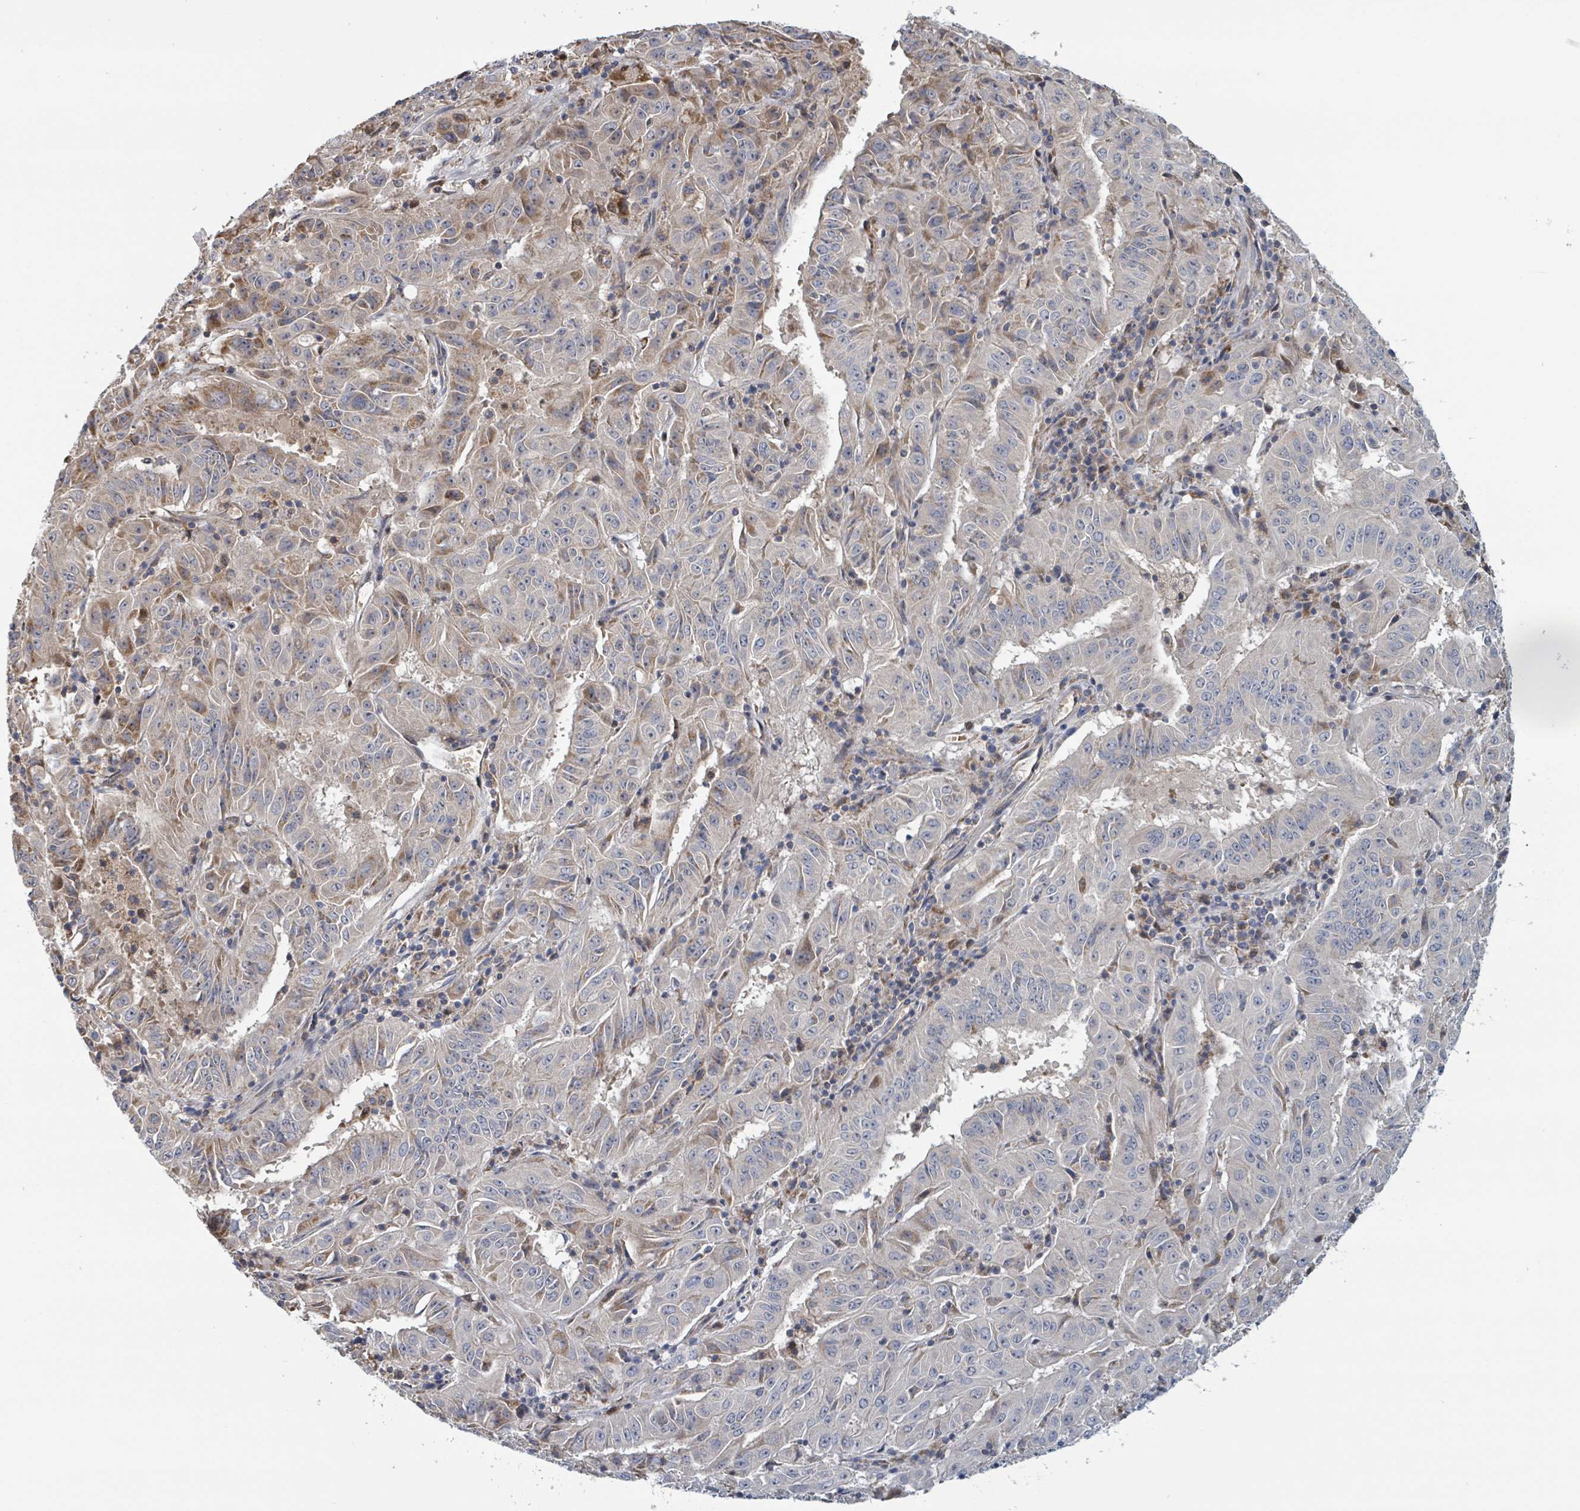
{"staining": {"intensity": "moderate", "quantity": "<25%", "location": "cytoplasmic/membranous"}, "tissue": "pancreatic cancer", "cell_type": "Tumor cells", "image_type": "cancer", "snomed": [{"axis": "morphology", "description": "Adenocarcinoma, NOS"}, {"axis": "topography", "description": "Pancreas"}], "caption": "IHC (DAB (3,3'-diaminobenzidine)) staining of pancreatic cancer displays moderate cytoplasmic/membranous protein expression in about <25% of tumor cells.", "gene": "HIVEP1", "patient": {"sex": "male", "age": 63}}